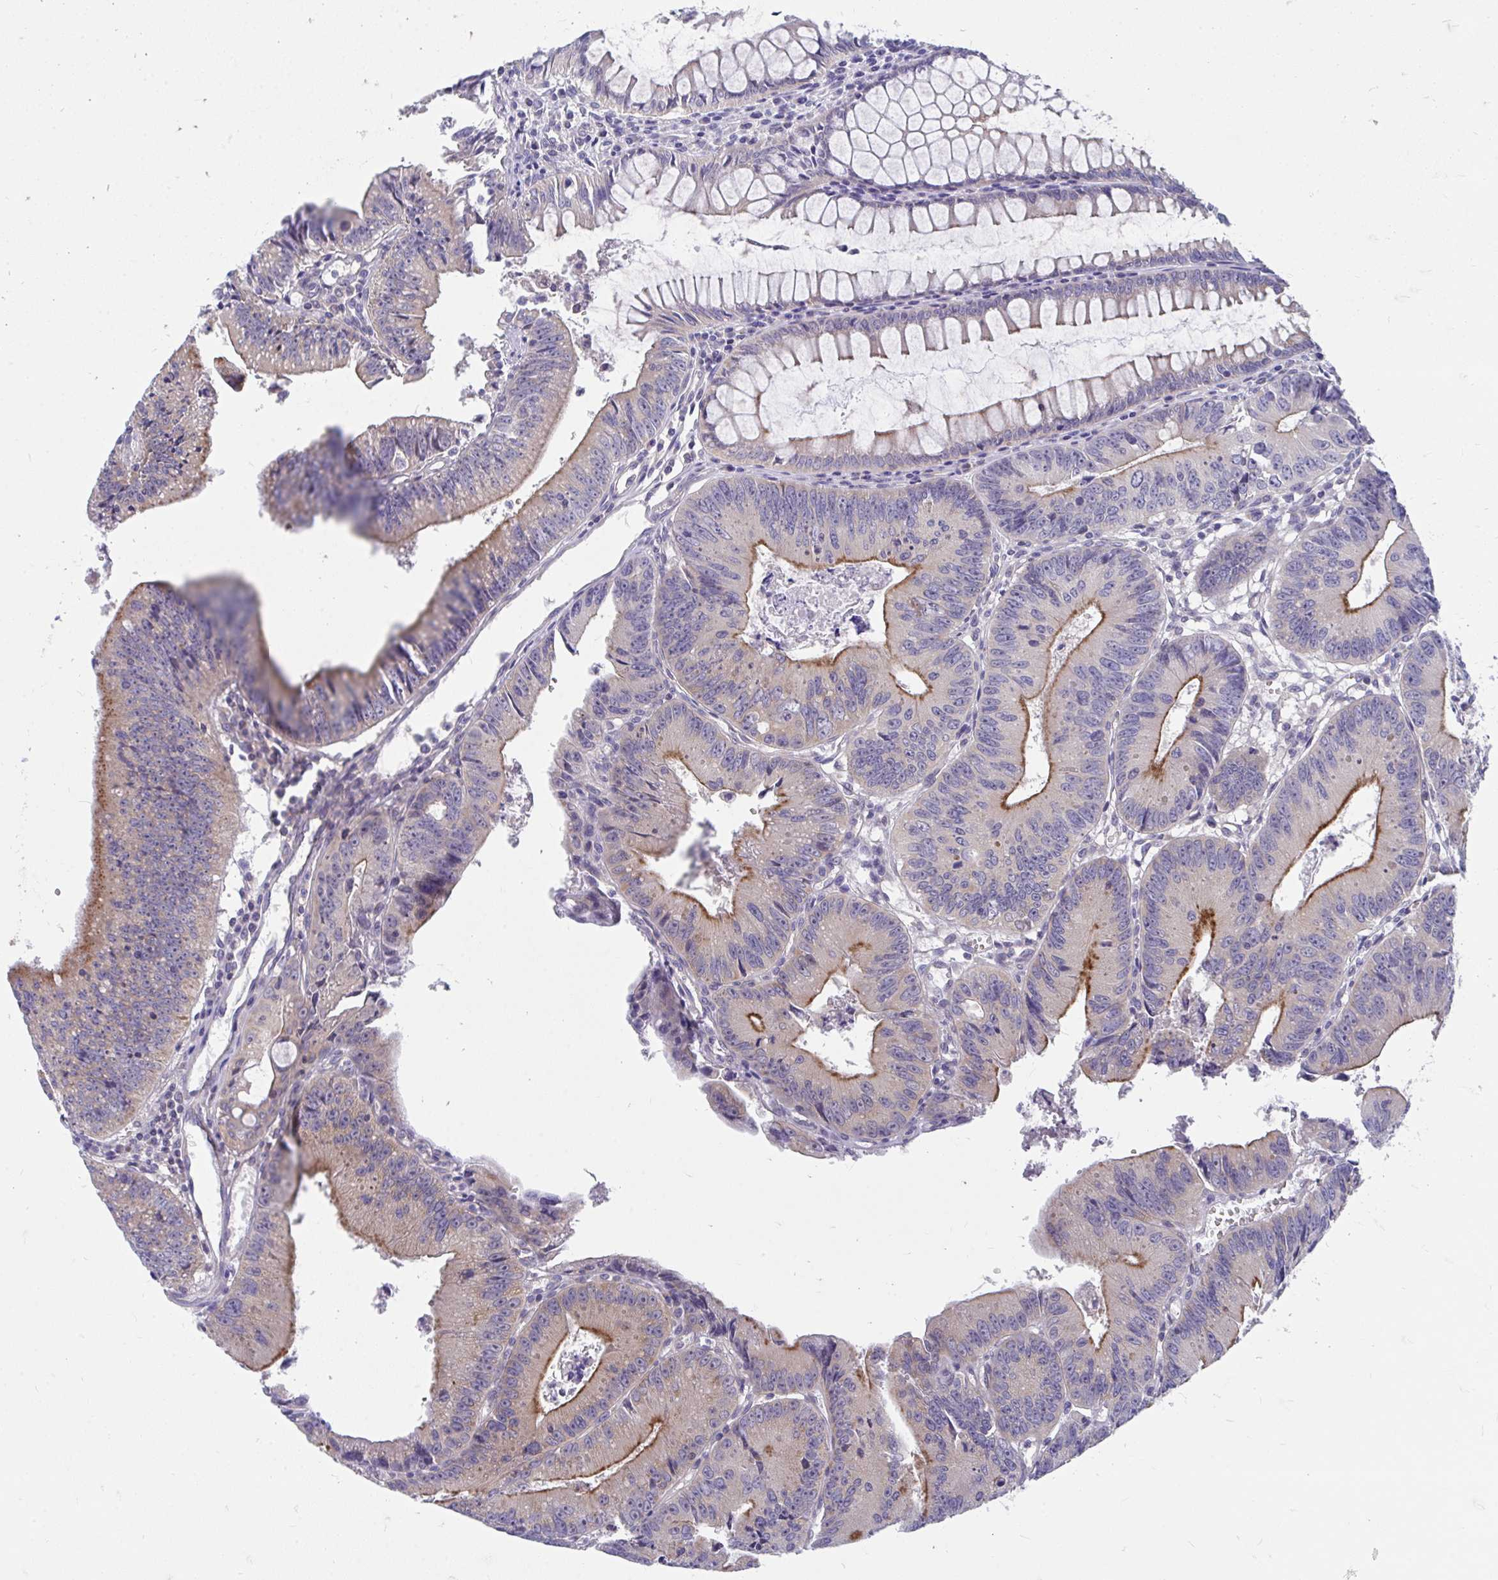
{"staining": {"intensity": "moderate", "quantity": ">75%", "location": "cytoplasmic/membranous"}, "tissue": "colorectal cancer", "cell_type": "Tumor cells", "image_type": "cancer", "snomed": [{"axis": "morphology", "description": "Adenocarcinoma, NOS"}, {"axis": "topography", "description": "Rectum"}], "caption": "High-power microscopy captured an immunohistochemistry (IHC) histopathology image of colorectal cancer (adenocarcinoma), revealing moderate cytoplasmic/membranous staining in approximately >75% of tumor cells.", "gene": "FHIP1B", "patient": {"sex": "female", "age": 81}}